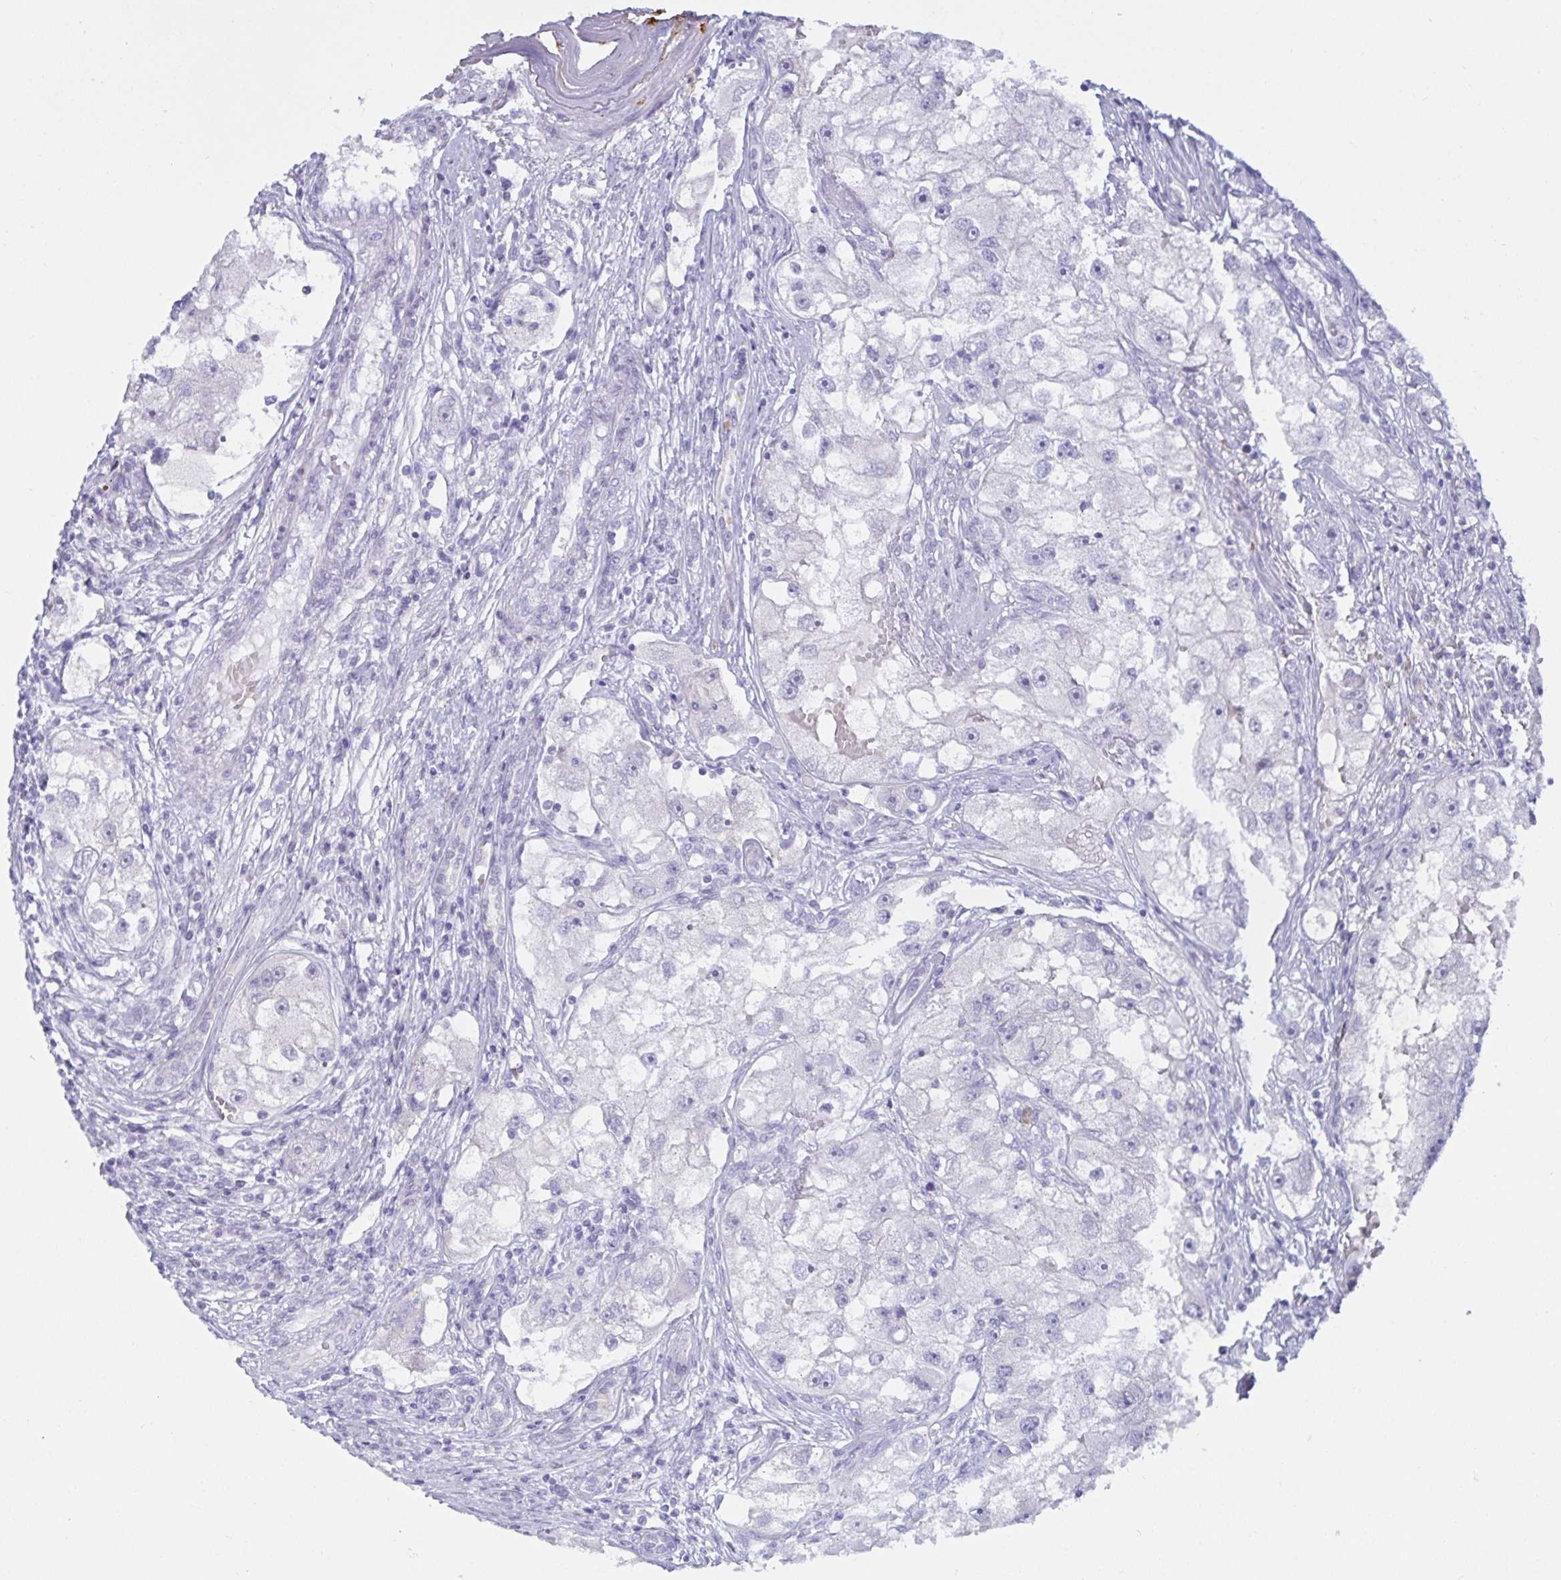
{"staining": {"intensity": "negative", "quantity": "none", "location": "none"}, "tissue": "renal cancer", "cell_type": "Tumor cells", "image_type": "cancer", "snomed": [{"axis": "morphology", "description": "Adenocarcinoma, NOS"}, {"axis": "topography", "description": "Kidney"}], "caption": "This is a image of immunohistochemistry staining of adenocarcinoma (renal), which shows no staining in tumor cells. (DAB (3,3'-diaminobenzidine) IHC, high magnification).", "gene": "MON2", "patient": {"sex": "male", "age": 63}}